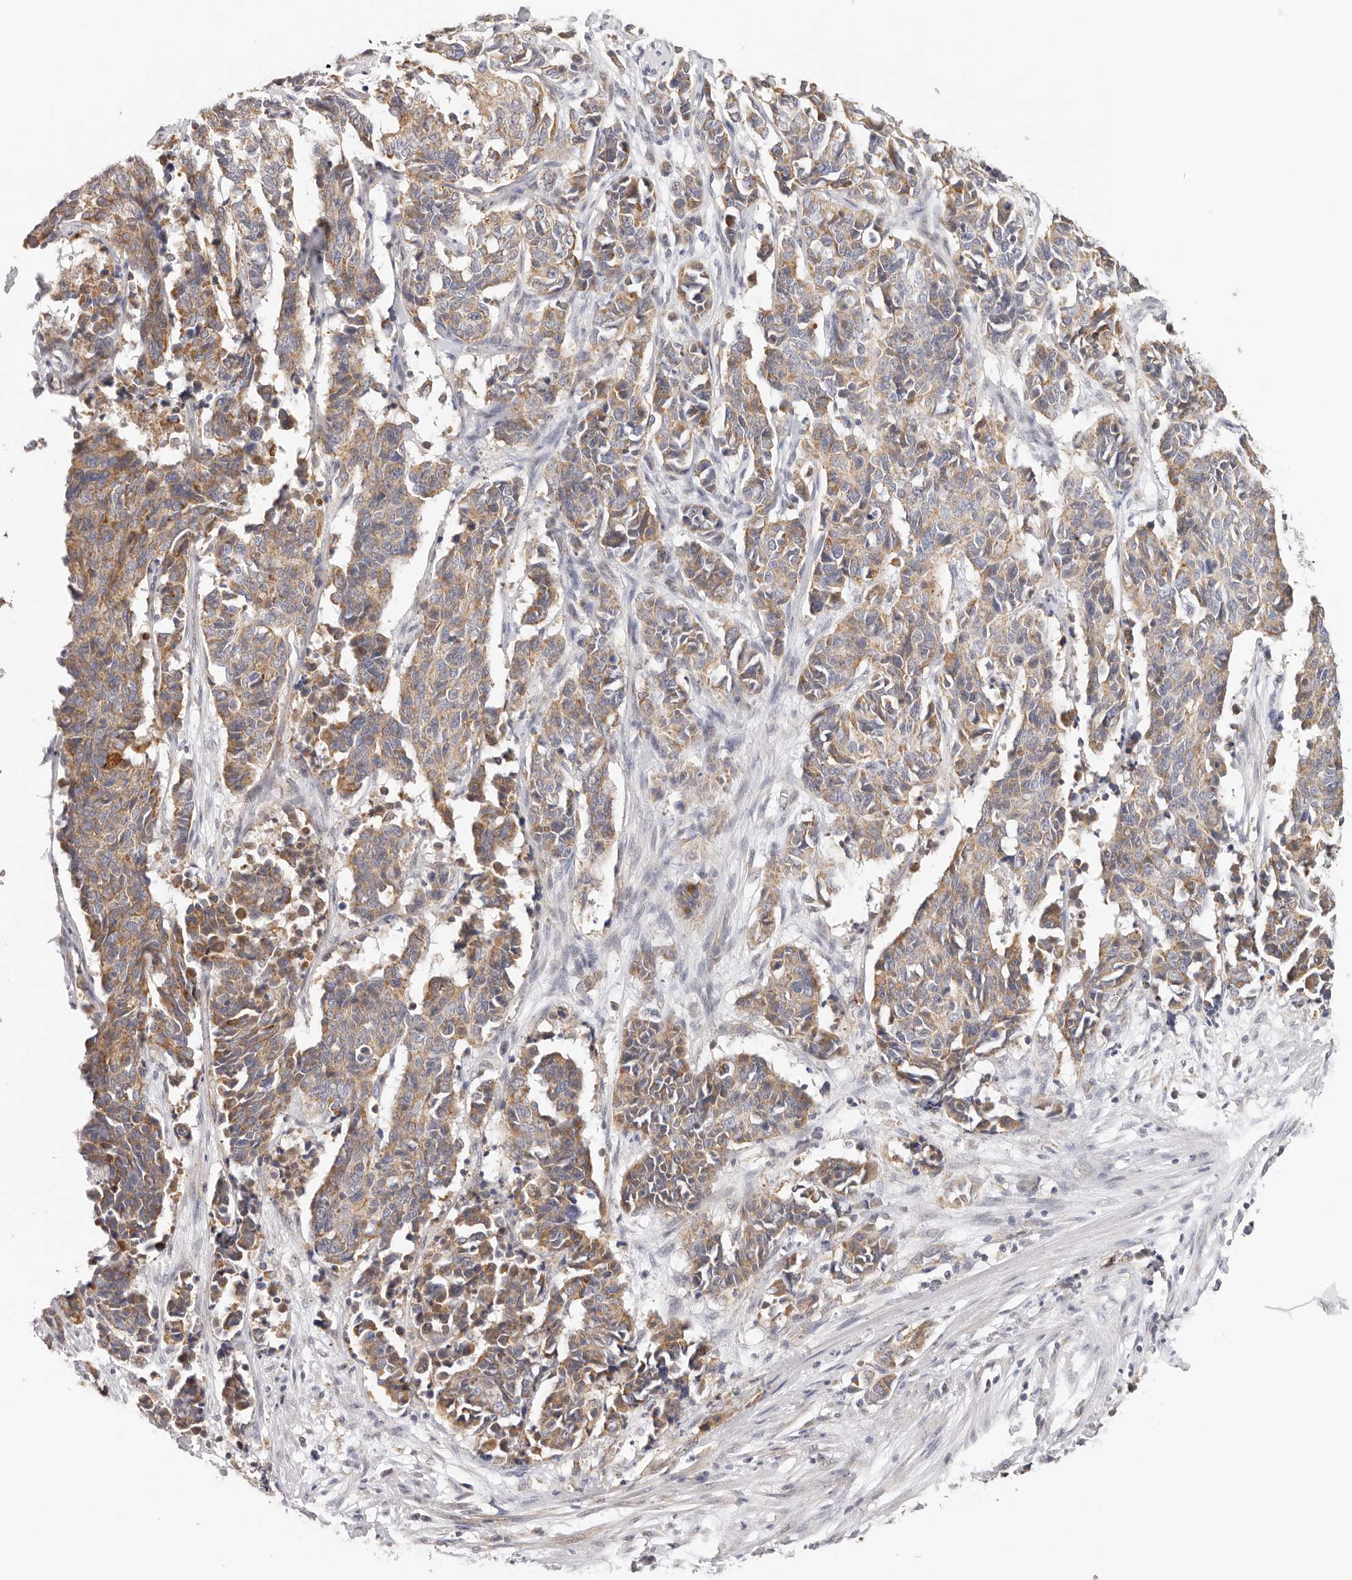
{"staining": {"intensity": "moderate", "quantity": ">75%", "location": "cytoplasmic/membranous"}, "tissue": "cervical cancer", "cell_type": "Tumor cells", "image_type": "cancer", "snomed": [{"axis": "morphology", "description": "Normal tissue, NOS"}, {"axis": "morphology", "description": "Squamous cell carcinoma, NOS"}, {"axis": "topography", "description": "Cervix"}], "caption": "Immunohistochemical staining of cervical cancer (squamous cell carcinoma) shows medium levels of moderate cytoplasmic/membranous protein expression in approximately >75% of tumor cells. (IHC, brightfield microscopy, high magnification).", "gene": "AFDN", "patient": {"sex": "female", "age": 35}}